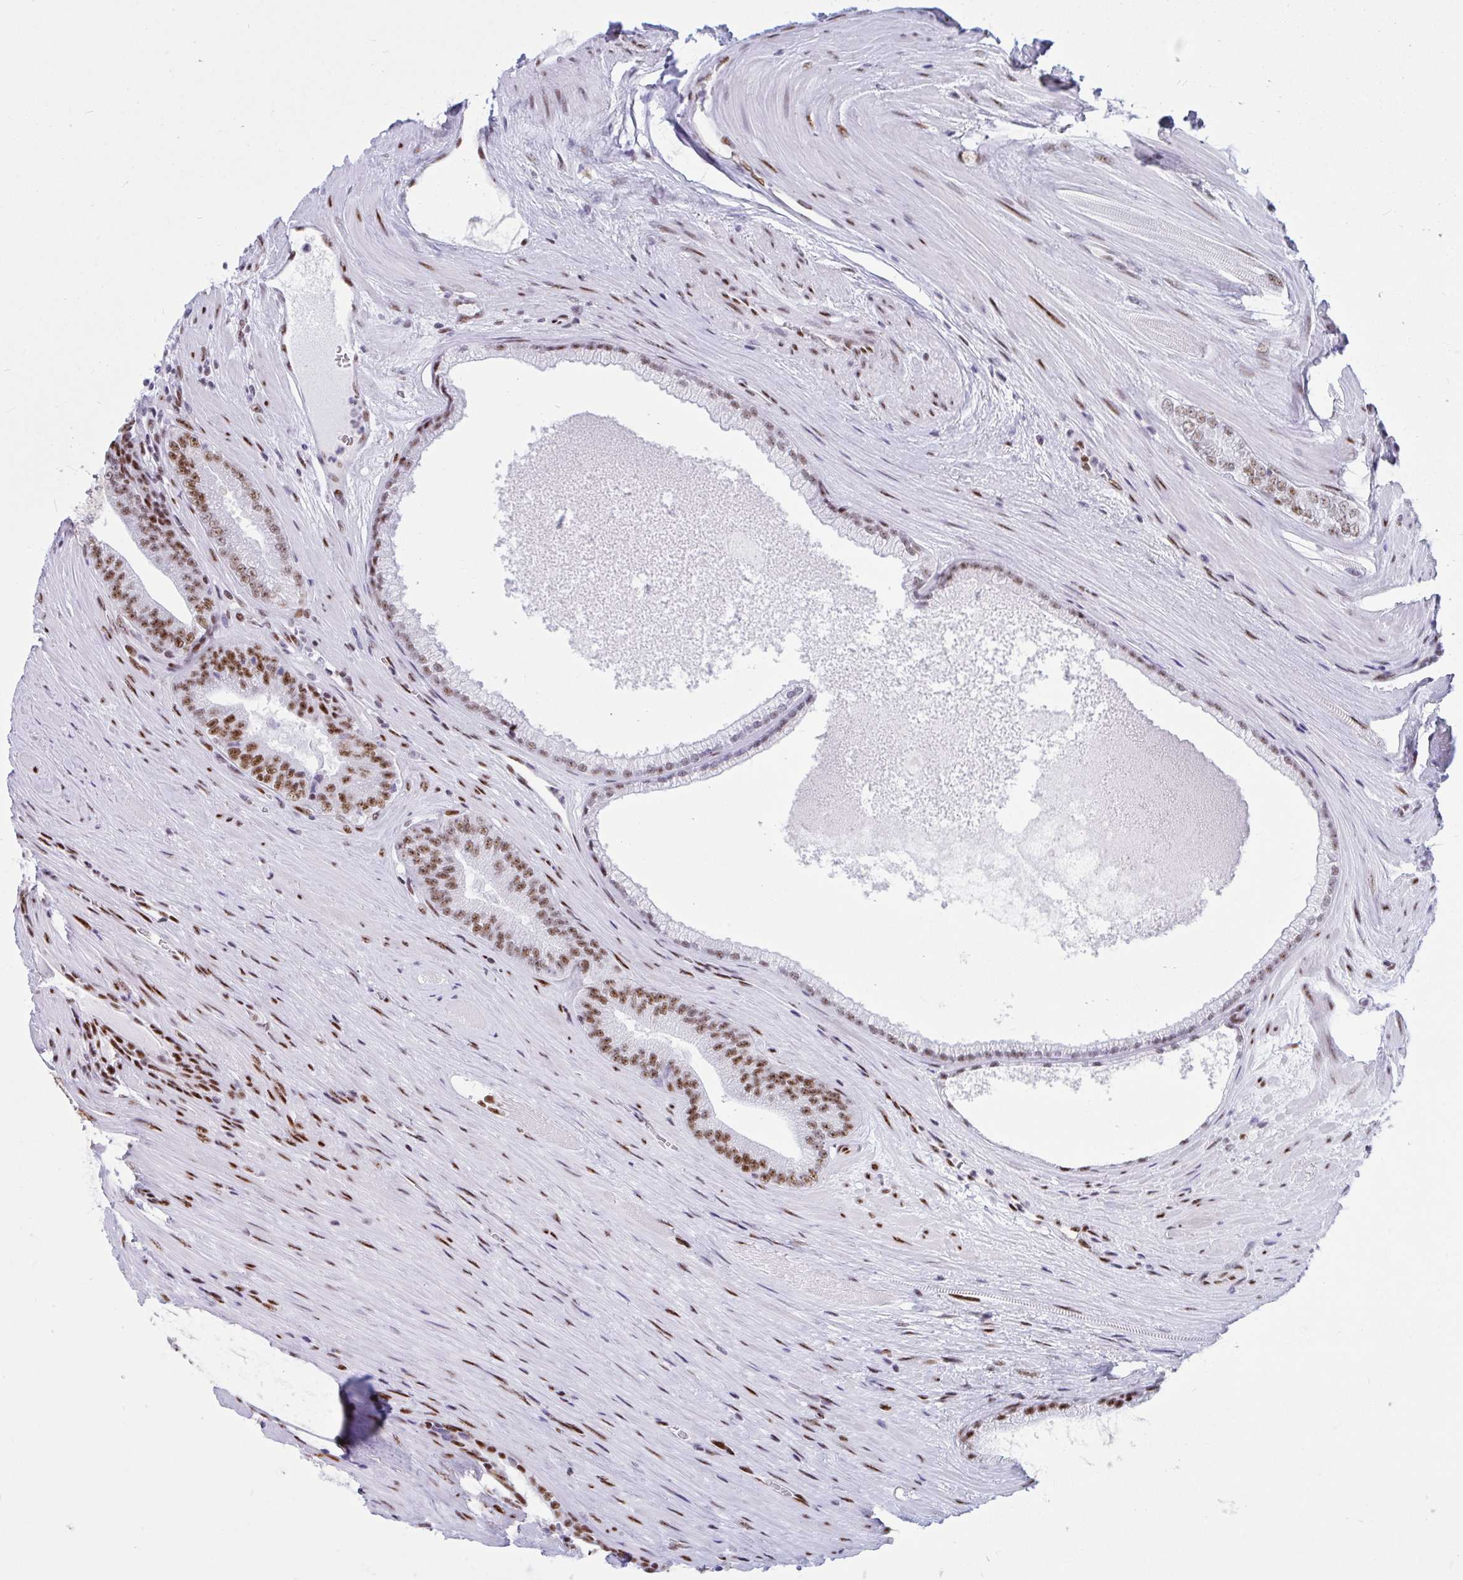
{"staining": {"intensity": "strong", "quantity": ">75%", "location": "nuclear"}, "tissue": "prostate cancer", "cell_type": "Tumor cells", "image_type": "cancer", "snomed": [{"axis": "morphology", "description": "Adenocarcinoma, Low grade"}, {"axis": "topography", "description": "Prostate"}], "caption": "Immunohistochemistry (IHC) (DAB (3,3'-diaminobenzidine)) staining of human prostate cancer (adenocarcinoma (low-grade)) exhibits strong nuclear protein expression in about >75% of tumor cells. Nuclei are stained in blue.", "gene": "IKZF2", "patient": {"sex": "male", "age": 67}}